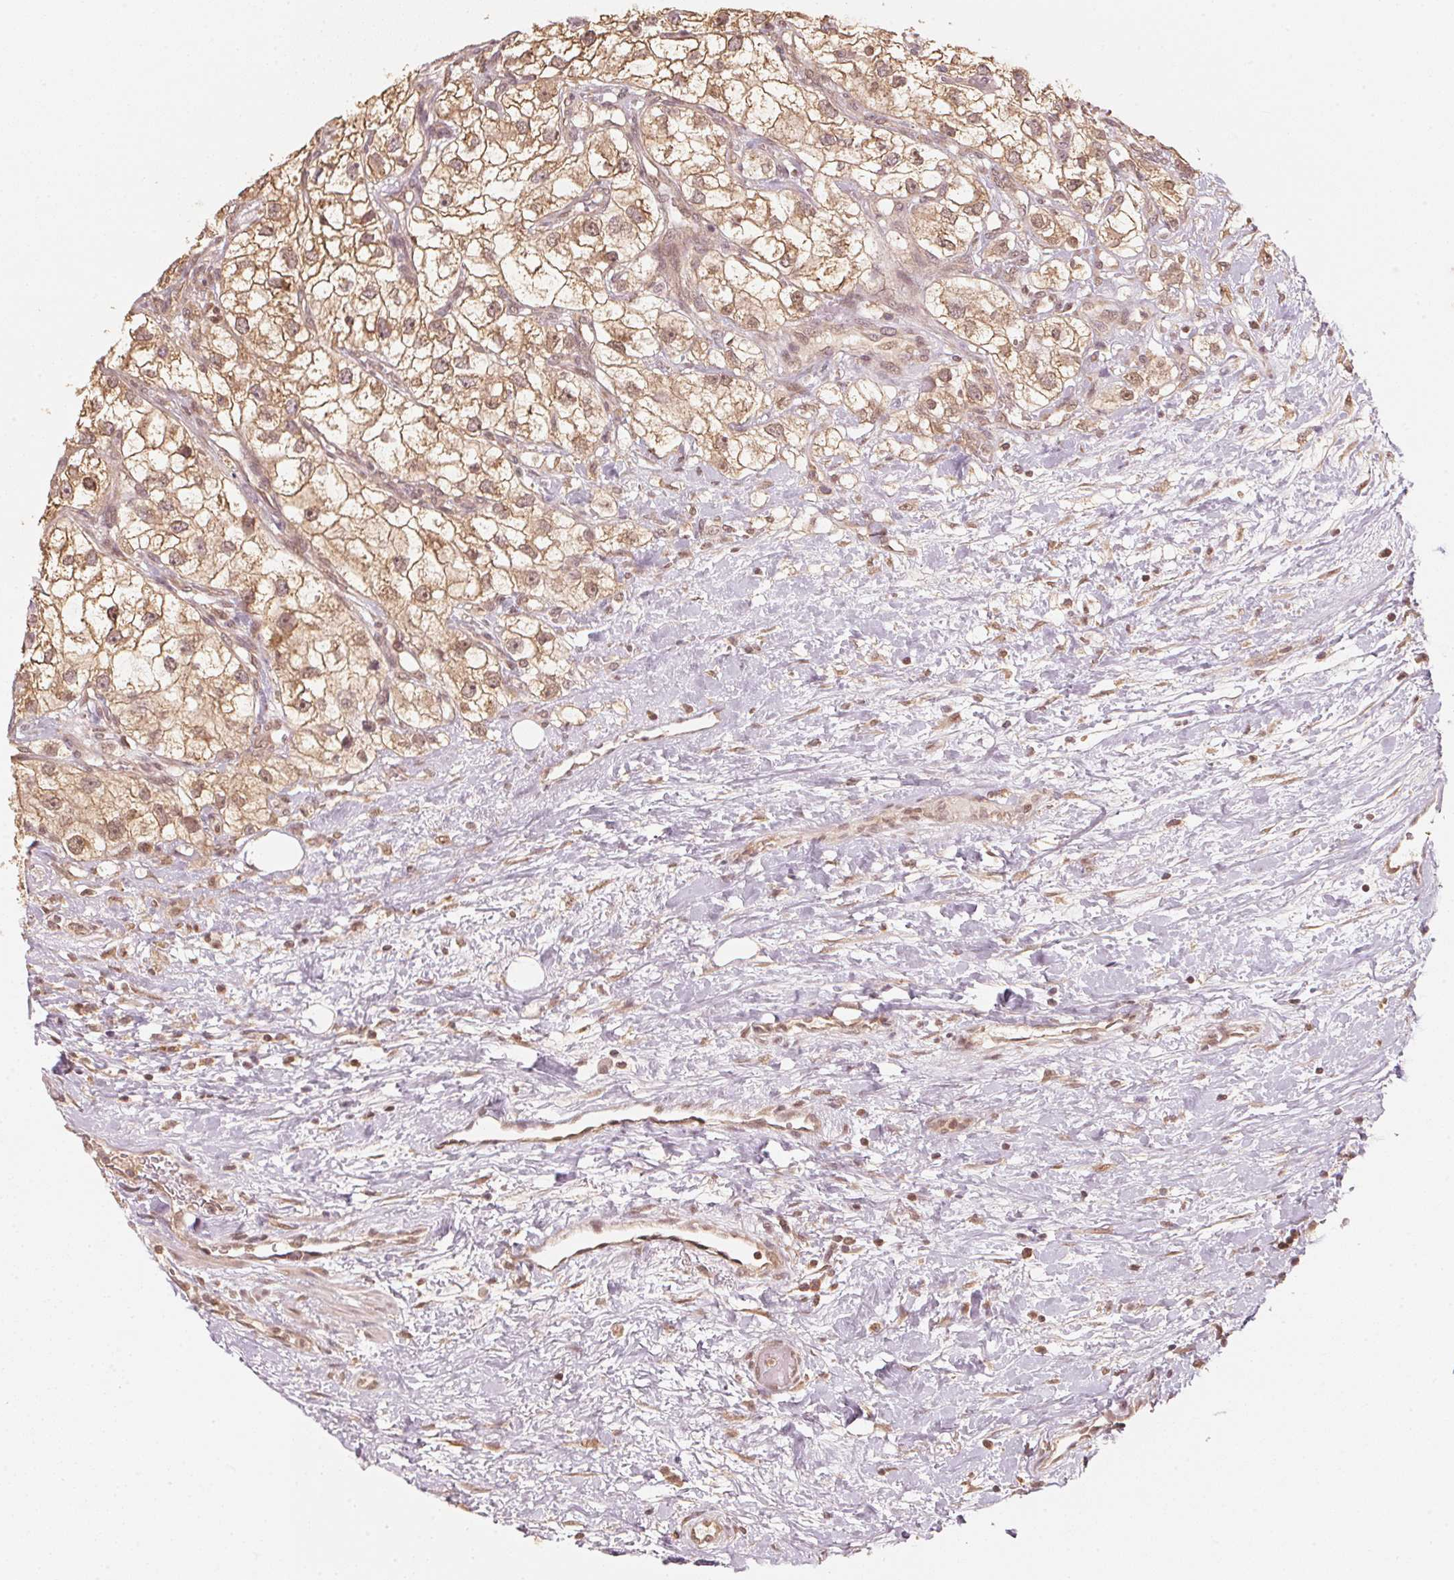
{"staining": {"intensity": "moderate", "quantity": ">75%", "location": "cytoplasmic/membranous,nuclear"}, "tissue": "renal cancer", "cell_type": "Tumor cells", "image_type": "cancer", "snomed": [{"axis": "morphology", "description": "Adenocarcinoma, NOS"}, {"axis": "topography", "description": "Kidney"}], "caption": "A micrograph showing moderate cytoplasmic/membranous and nuclear positivity in approximately >75% of tumor cells in adenocarcinoma (renal), as visualized by brown immunohistochemical staining.", "gene": "C2orf73", "patient": {"sex": "male", "age": 59}}